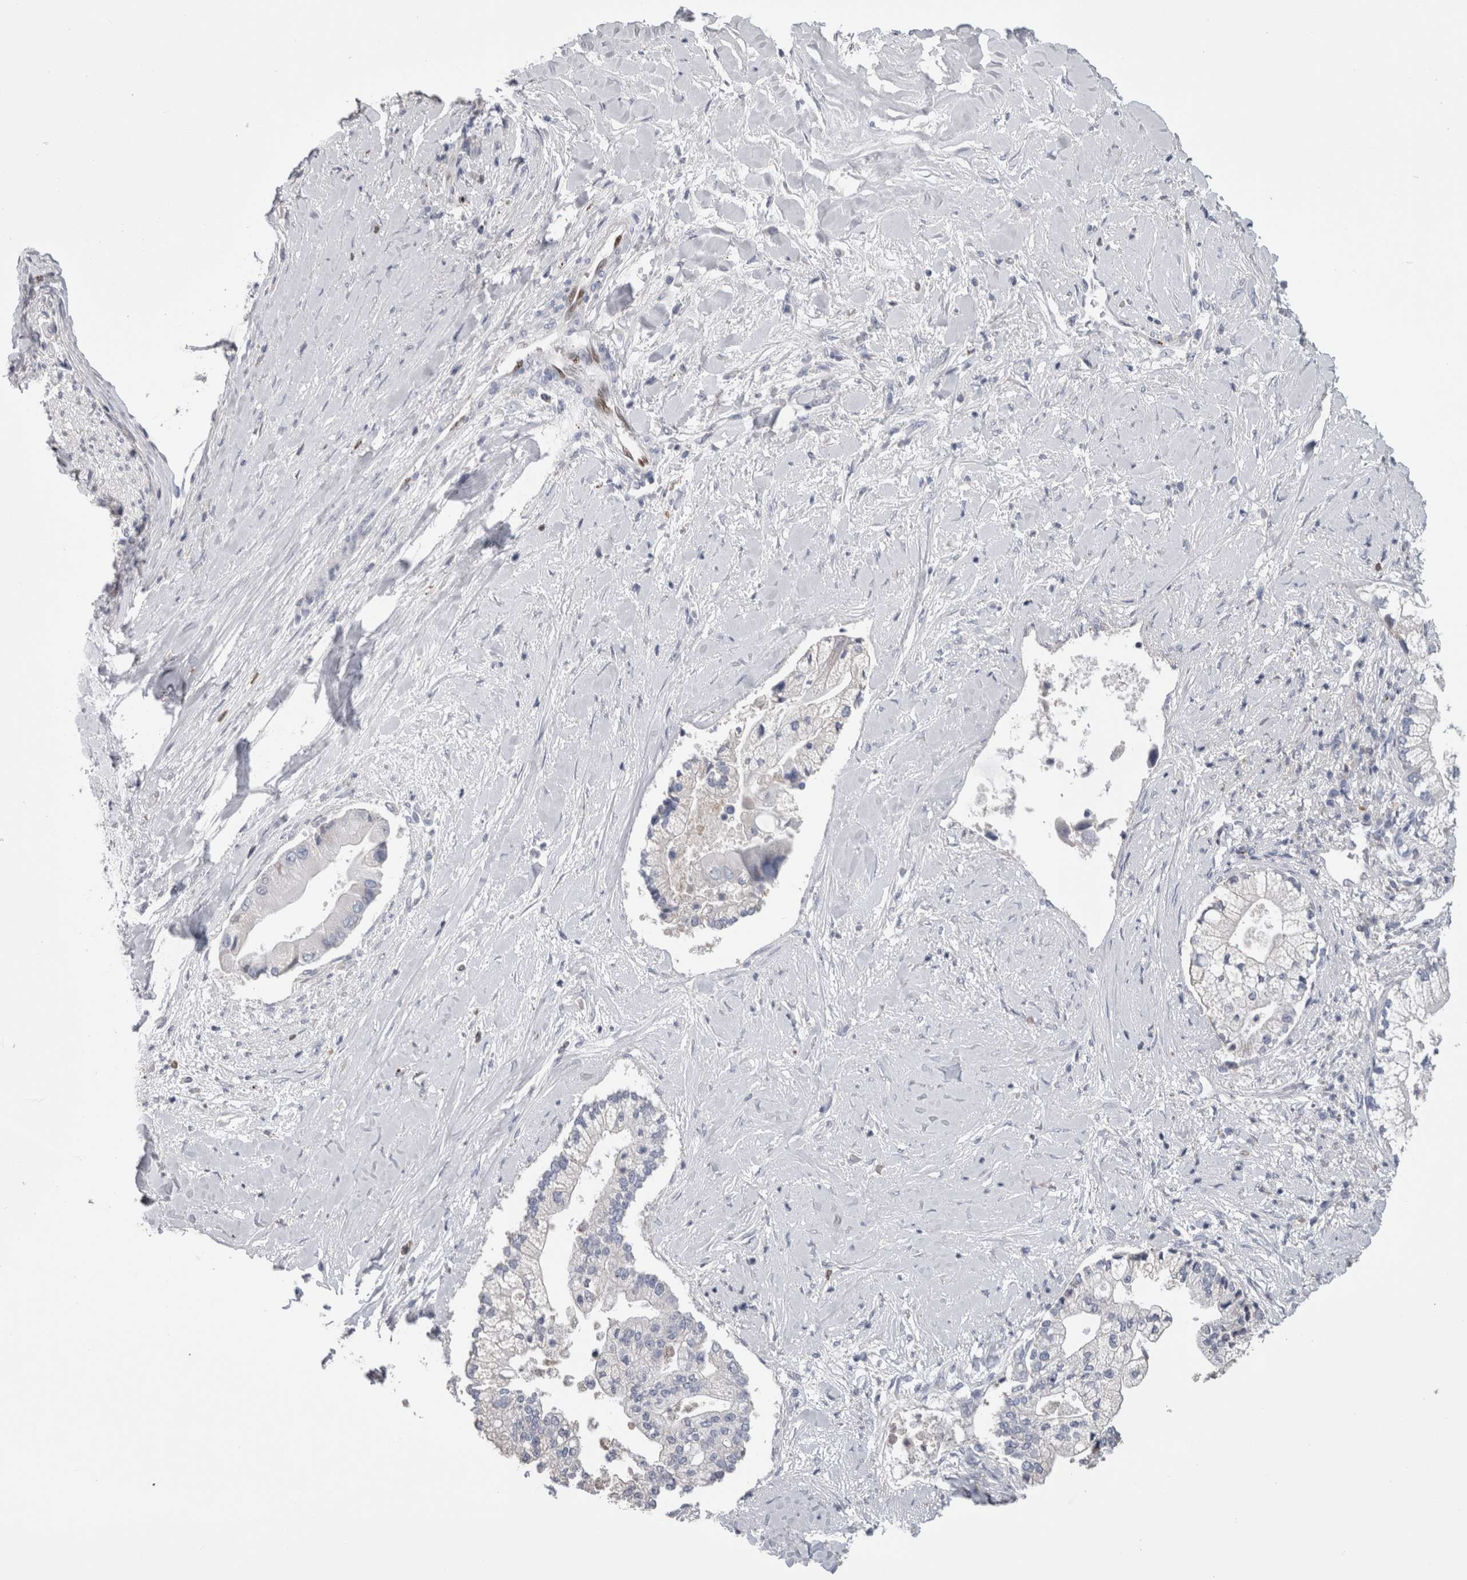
{"staining": {"intensity": "negative", "quantity": "none", "location": "none"}, "tissue": "liver cancer", "cell_type": "Tumor cells", "image_type": "cancer", "snomed": [{"axis": "morphology", "description": "Cholangiocarcinoma"}, {"axis": "topography", "description": "Liver"}], "caption": "This photomicrograph is of cholangiocarcinoma (liver) stained with immunohistochemistry (IHC) to label a protein in brown with the nuclei are counter-stained blue. There is no staining in tumor cells. (DAB immunohistochemistry (IHC), high magnification).", "gene": "IL33", "patient": {"sex": "male", "age": 50}}